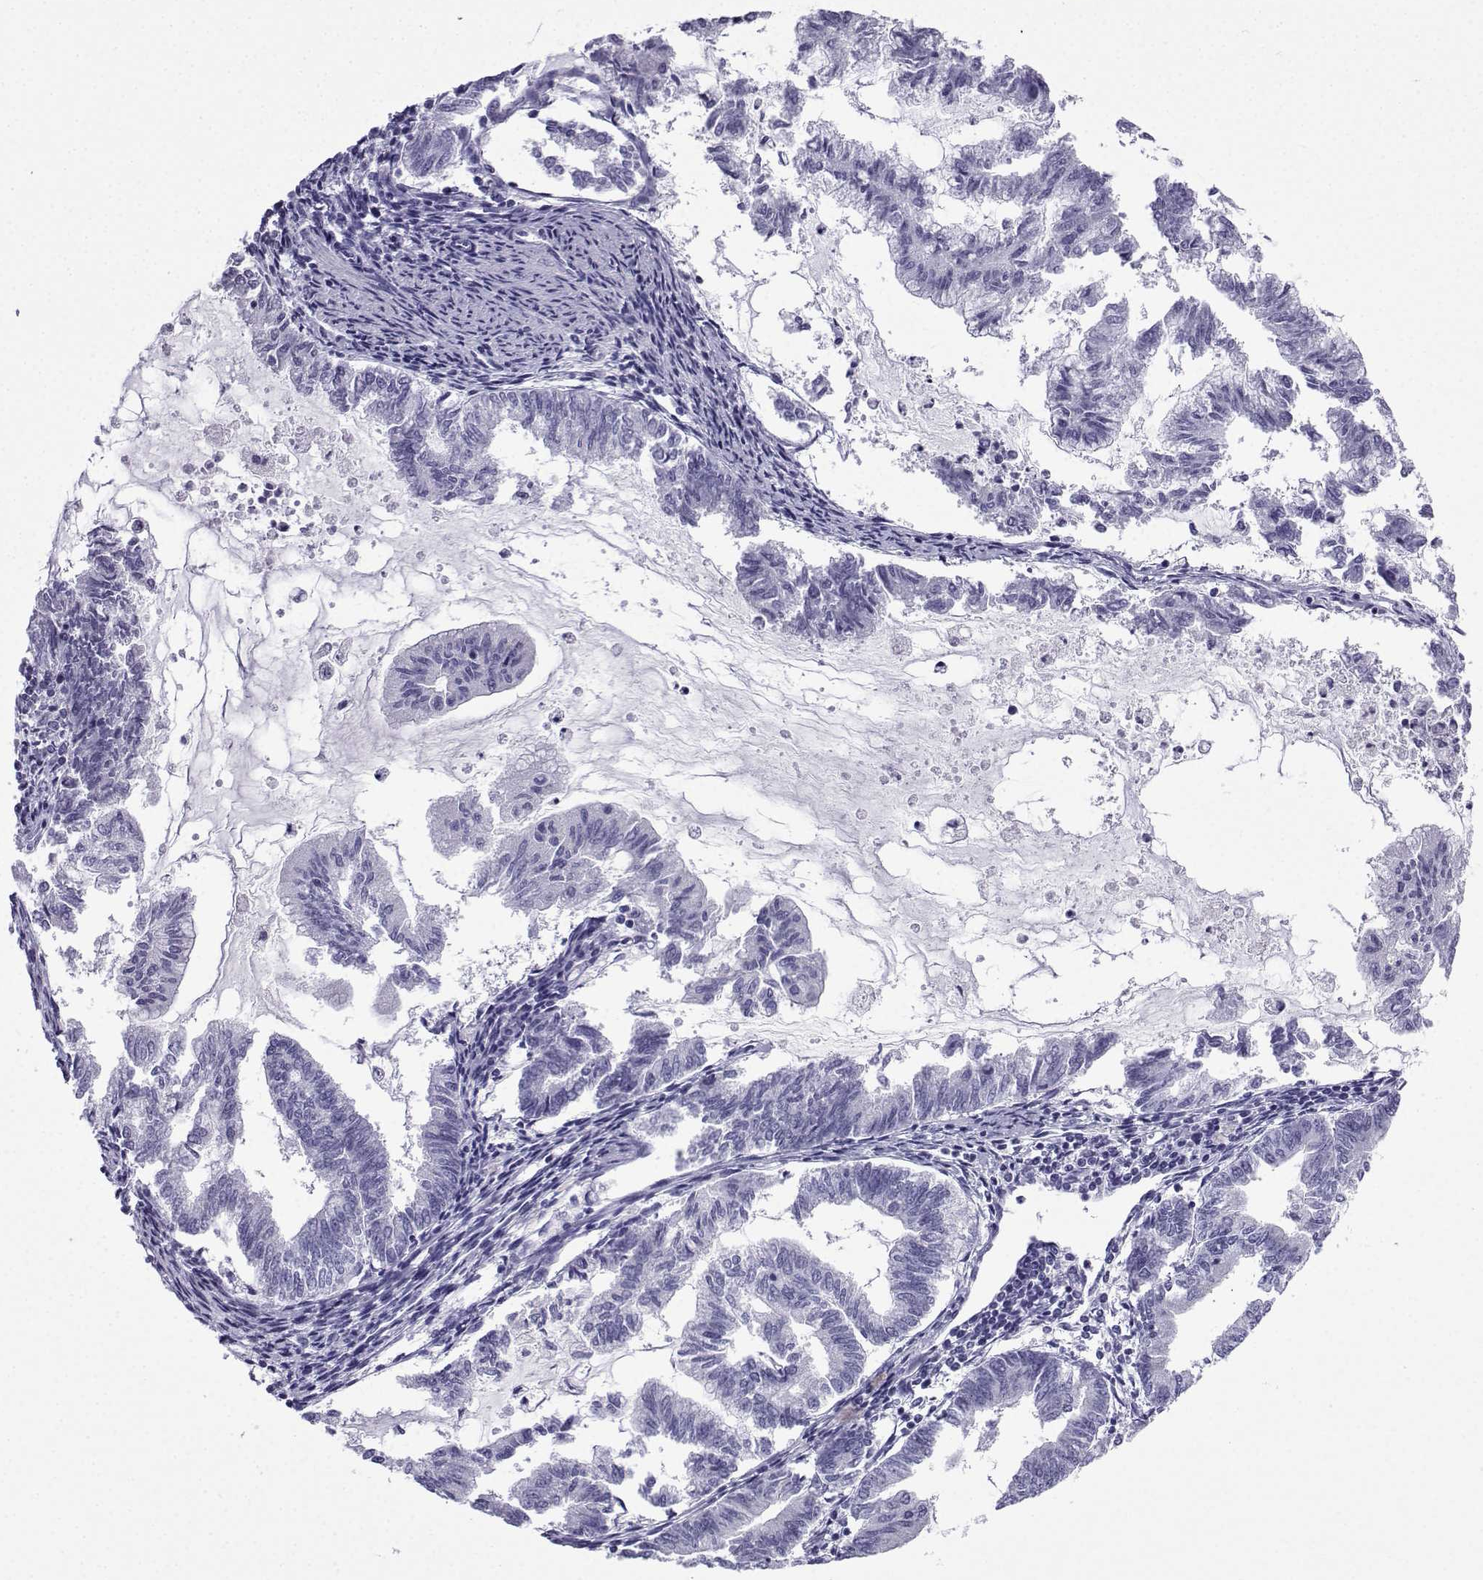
{"staining": {"intensity": "negative", "quantity": "none", "location": "none"}, "tissue": "endometrial cancer", "cell_type": "Tumor cells", "image_type": "cancer", "snomed": [{"axis": "morphology", "description": "Adenocarcinoma, NOS"}, {"axis": "topography", "description": "Endometrium"}], "caption": "High magnification brightfield microscopy of endometrial cancer stained with DAB (brown) and counterstained with hematoxylin (blue): tumor cells show no significant staining. The staining is performed using DAB brown chromogen with nuclei counter-stained in using hematoxylin.", "gene": "ACRBP", "patient": {"sex": "female", "age": 79}}